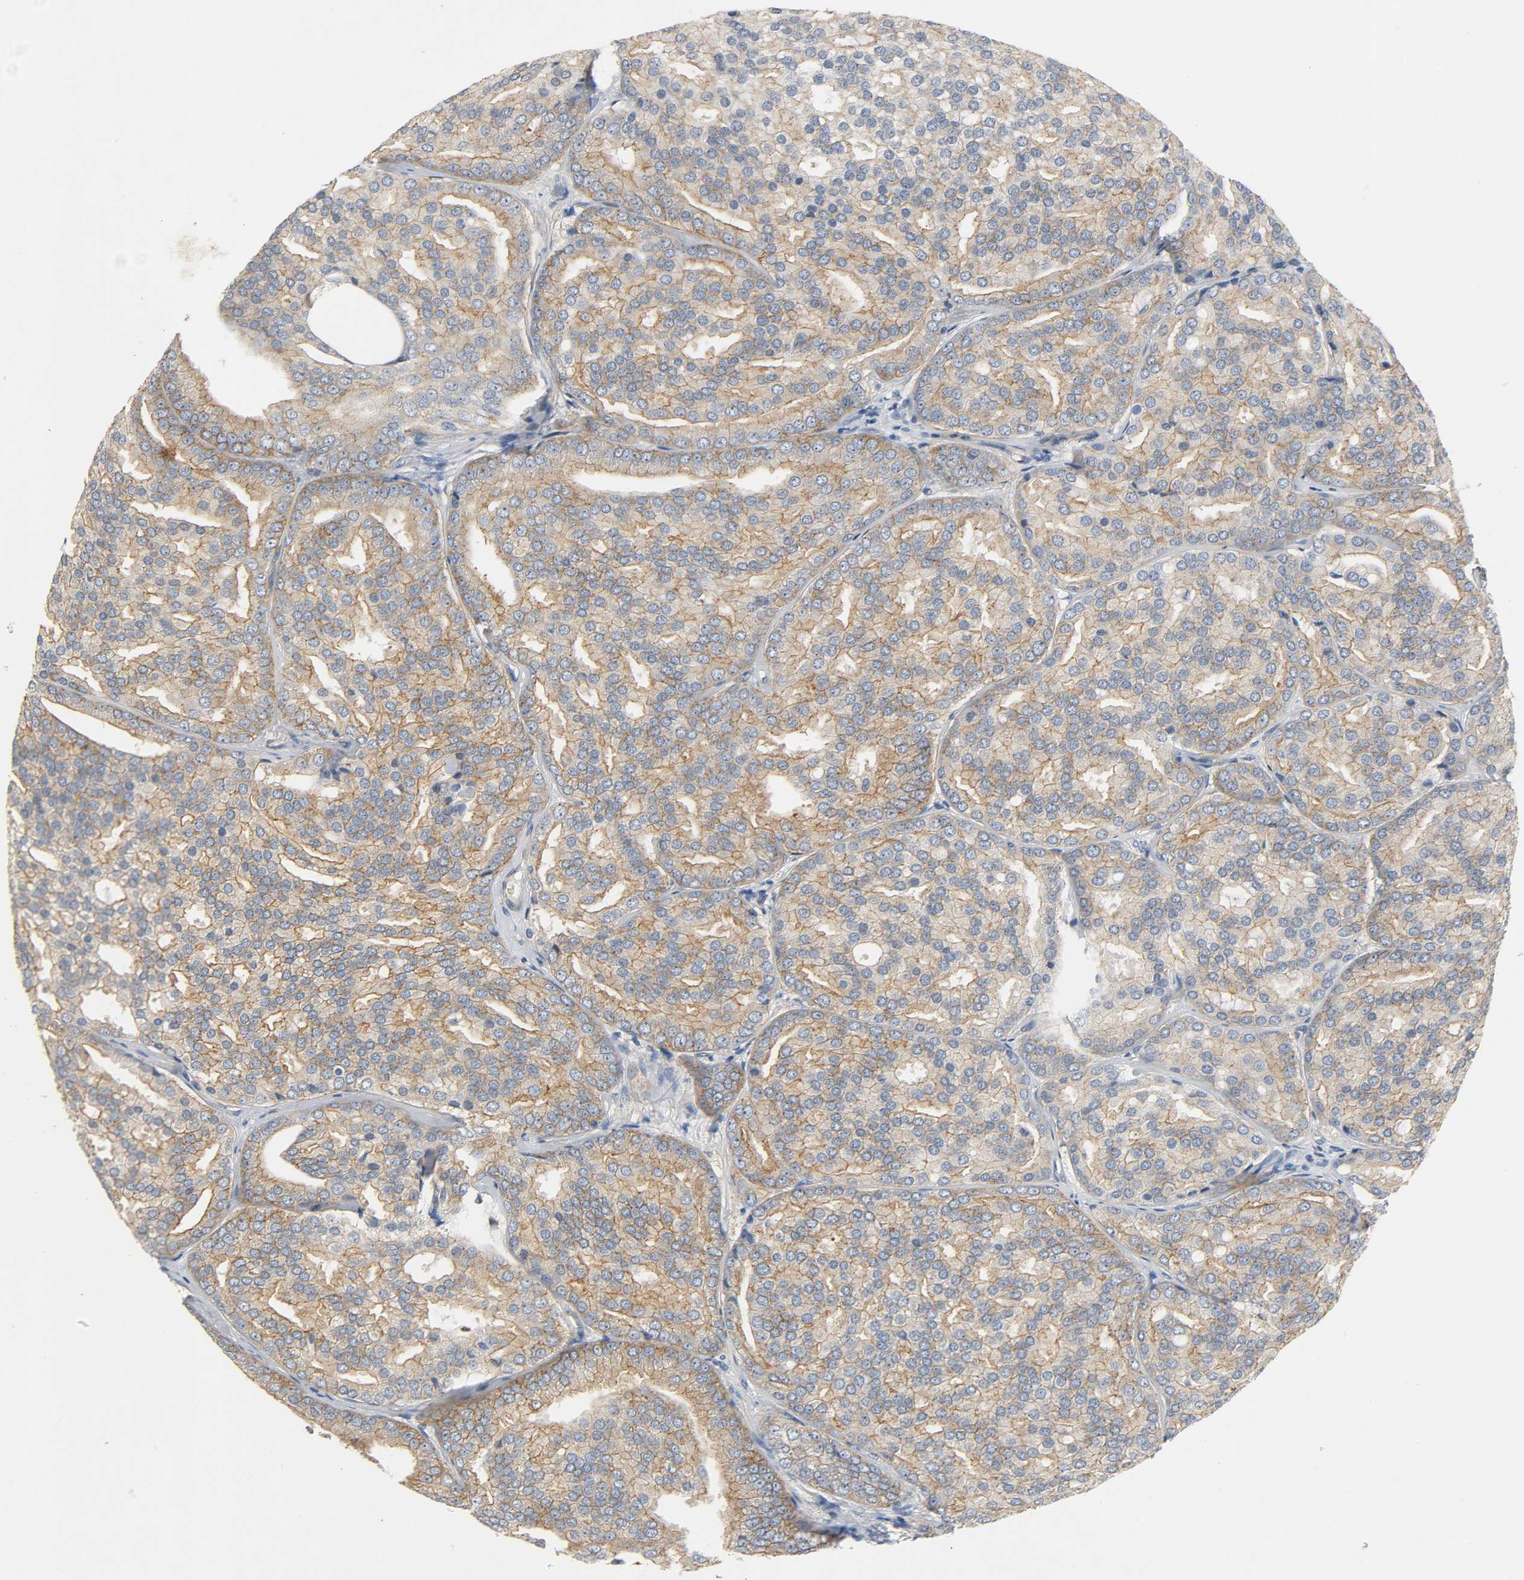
{"staining": {"intensity": "moderate", "quantity": ">75%", "location": "cytoplasmic/membranous"}, "tissue": "prostate cancer", "cell_type": "Tumor cells", "image_type": "cancer", "snomed": [{"axis": "morphology", "description": "Adenocarcinoma, High grade"}, {"axis": "topography", "description": "Prostate"}], "caption": "A medium amount of moderate cytoplasmic/membranous positivity is identified in about >75% of tumor cells in prostate high-grade adenocarcinoma tissue.", "gene": "ARPC1A", "patient": {"sex": "male", "age": 64}}